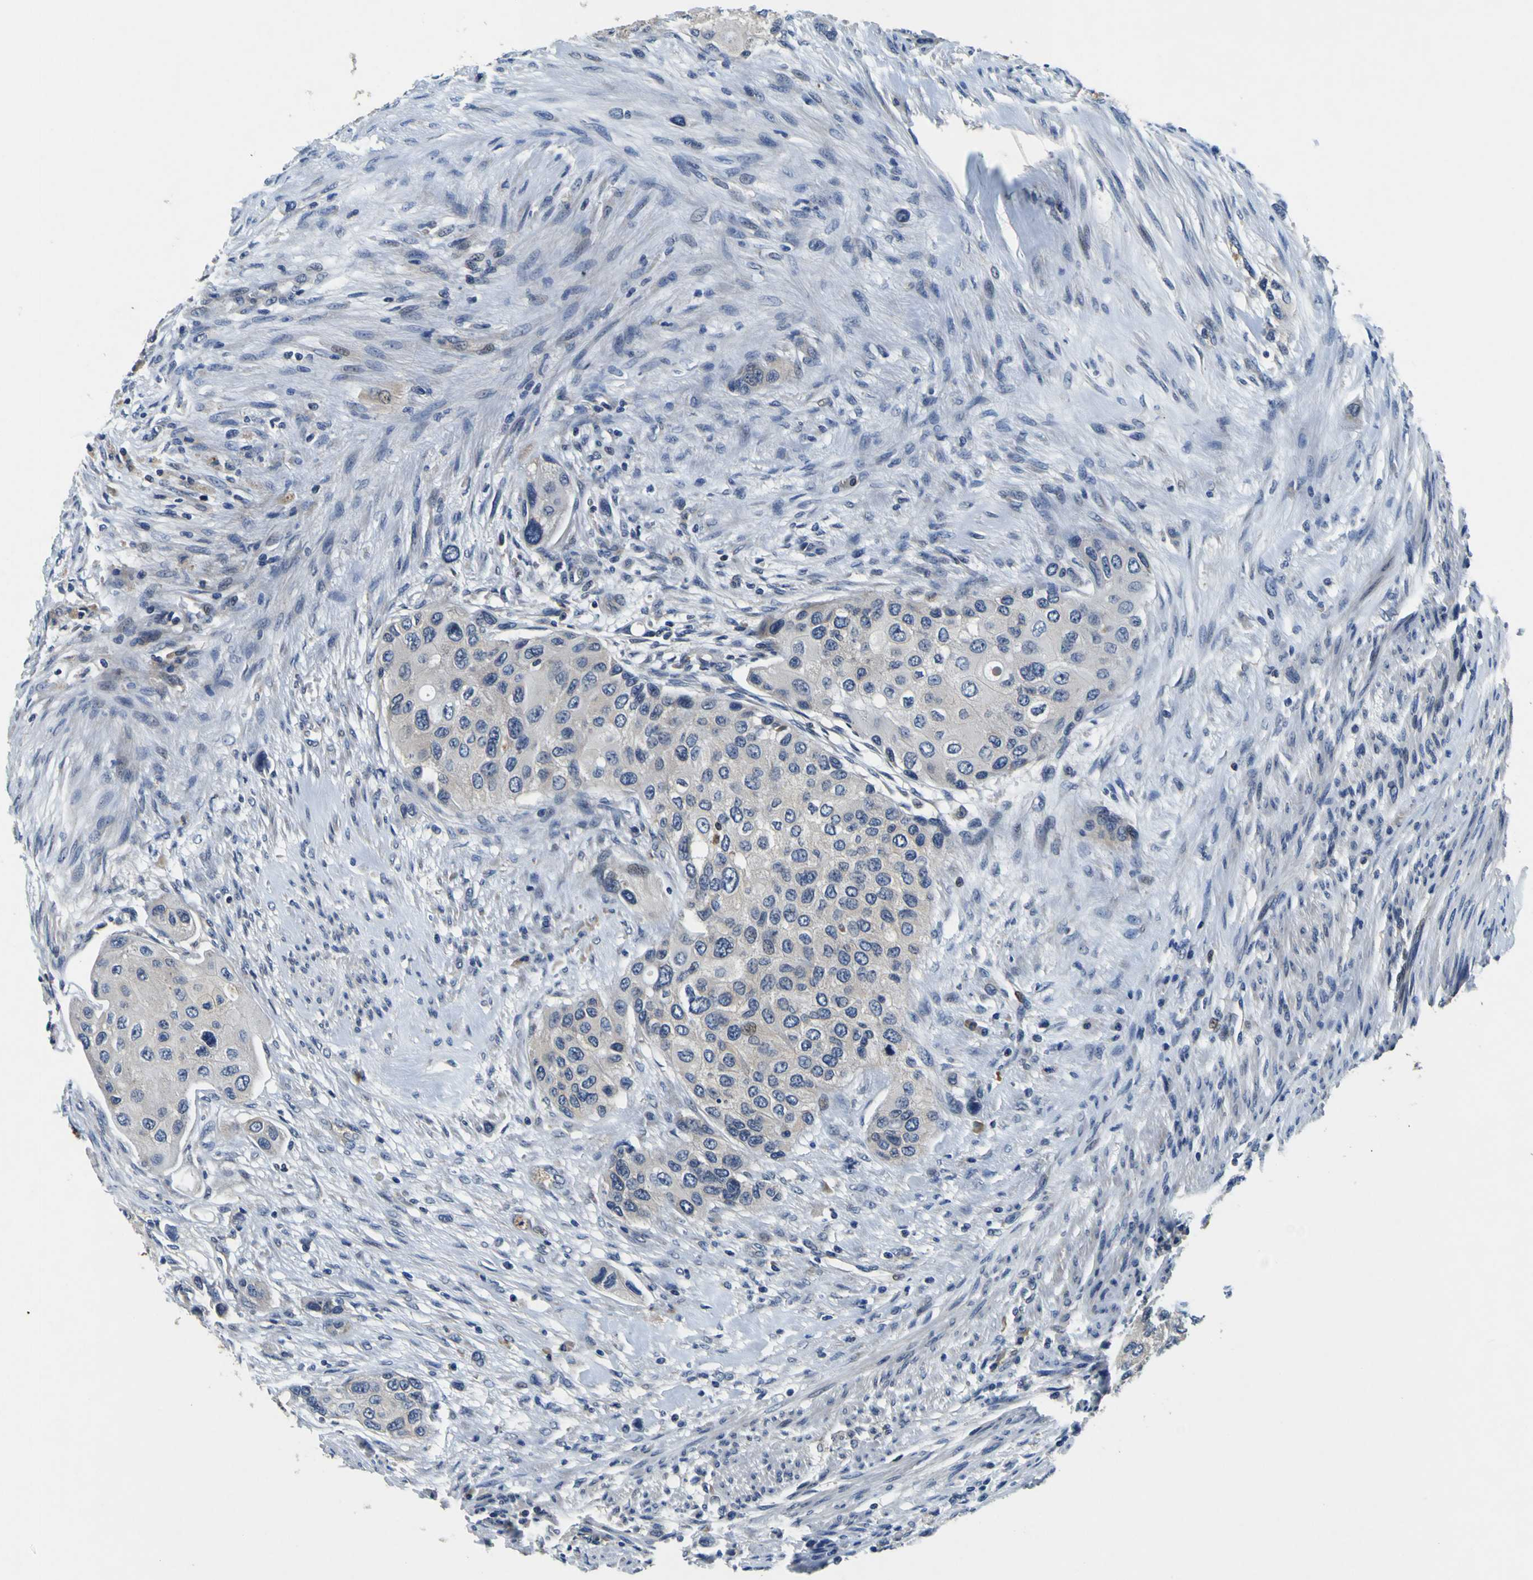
{"staining": {"intensity": "weak", "quantity": "25%-75%", "location": "cytoplasmic/membranous"}, "tissue": "urothelial cancer", "cell_type": "Tumor cells", "image_type": "cancer", "snomed": [{"axis": "morphology", "description": "Urothelial carcinoma, High grade"}, {"axis": "topography", "description": "Urinary bladder"}], "caption": "A micrograph of high-grade urothelial carcinoma stained for a protein reveals weak cytoplasmic/membranous brown staining in tumor cells. (Brightfield microscopy of DAB IHC at high magnification).", "gene": "EPHB4", "patient": {"sex": "female", "age": 56}}